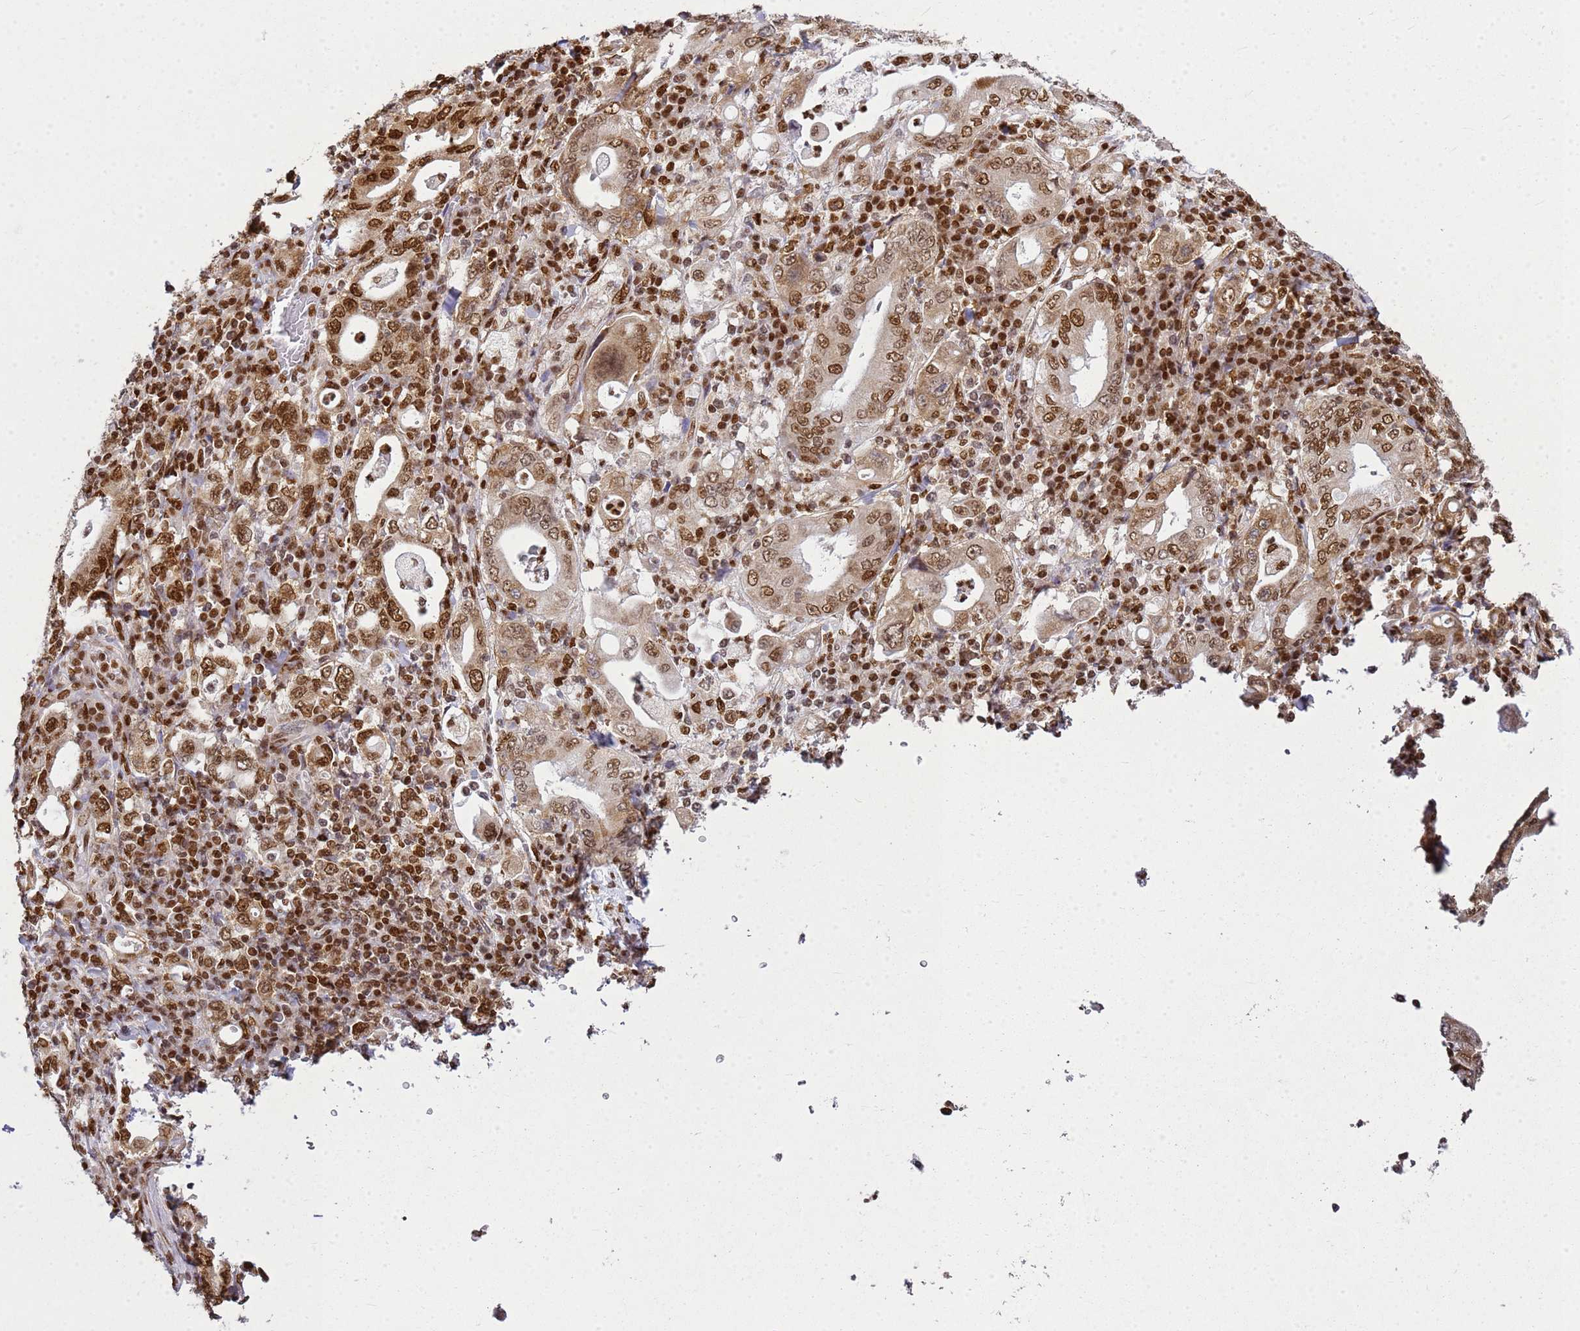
{"staining": {"intensity": "moderate", "quantity": ">75%", "location": "nuclear"}, "tissue": "stomach cancer", "cell_type": "Tumor cells", "image_type": "cancer", "snomed": [{"axis": "morphology", "description": "Normal tissue, NOS"}, {"axis": "morphology", "description": "Adenocarcinoma, NOS"}, {"axis": "topography", "description": "Esophagus"}, {"axis": "topography", "description": "Stomach, upper"}, {"axis": "topography", "description": "Peripheral nerve tissue"}], "caption": "A brown stain labels moderate nuclear positivity of a protein in human stomach cancer (adenocarcinoma) tumor cells. Immunohistochemistry (ihc) stains the protein in brown and the nuclei are stained blue.", "gene": "APEX1", "patient": {"sex": "male", "age": 62}}